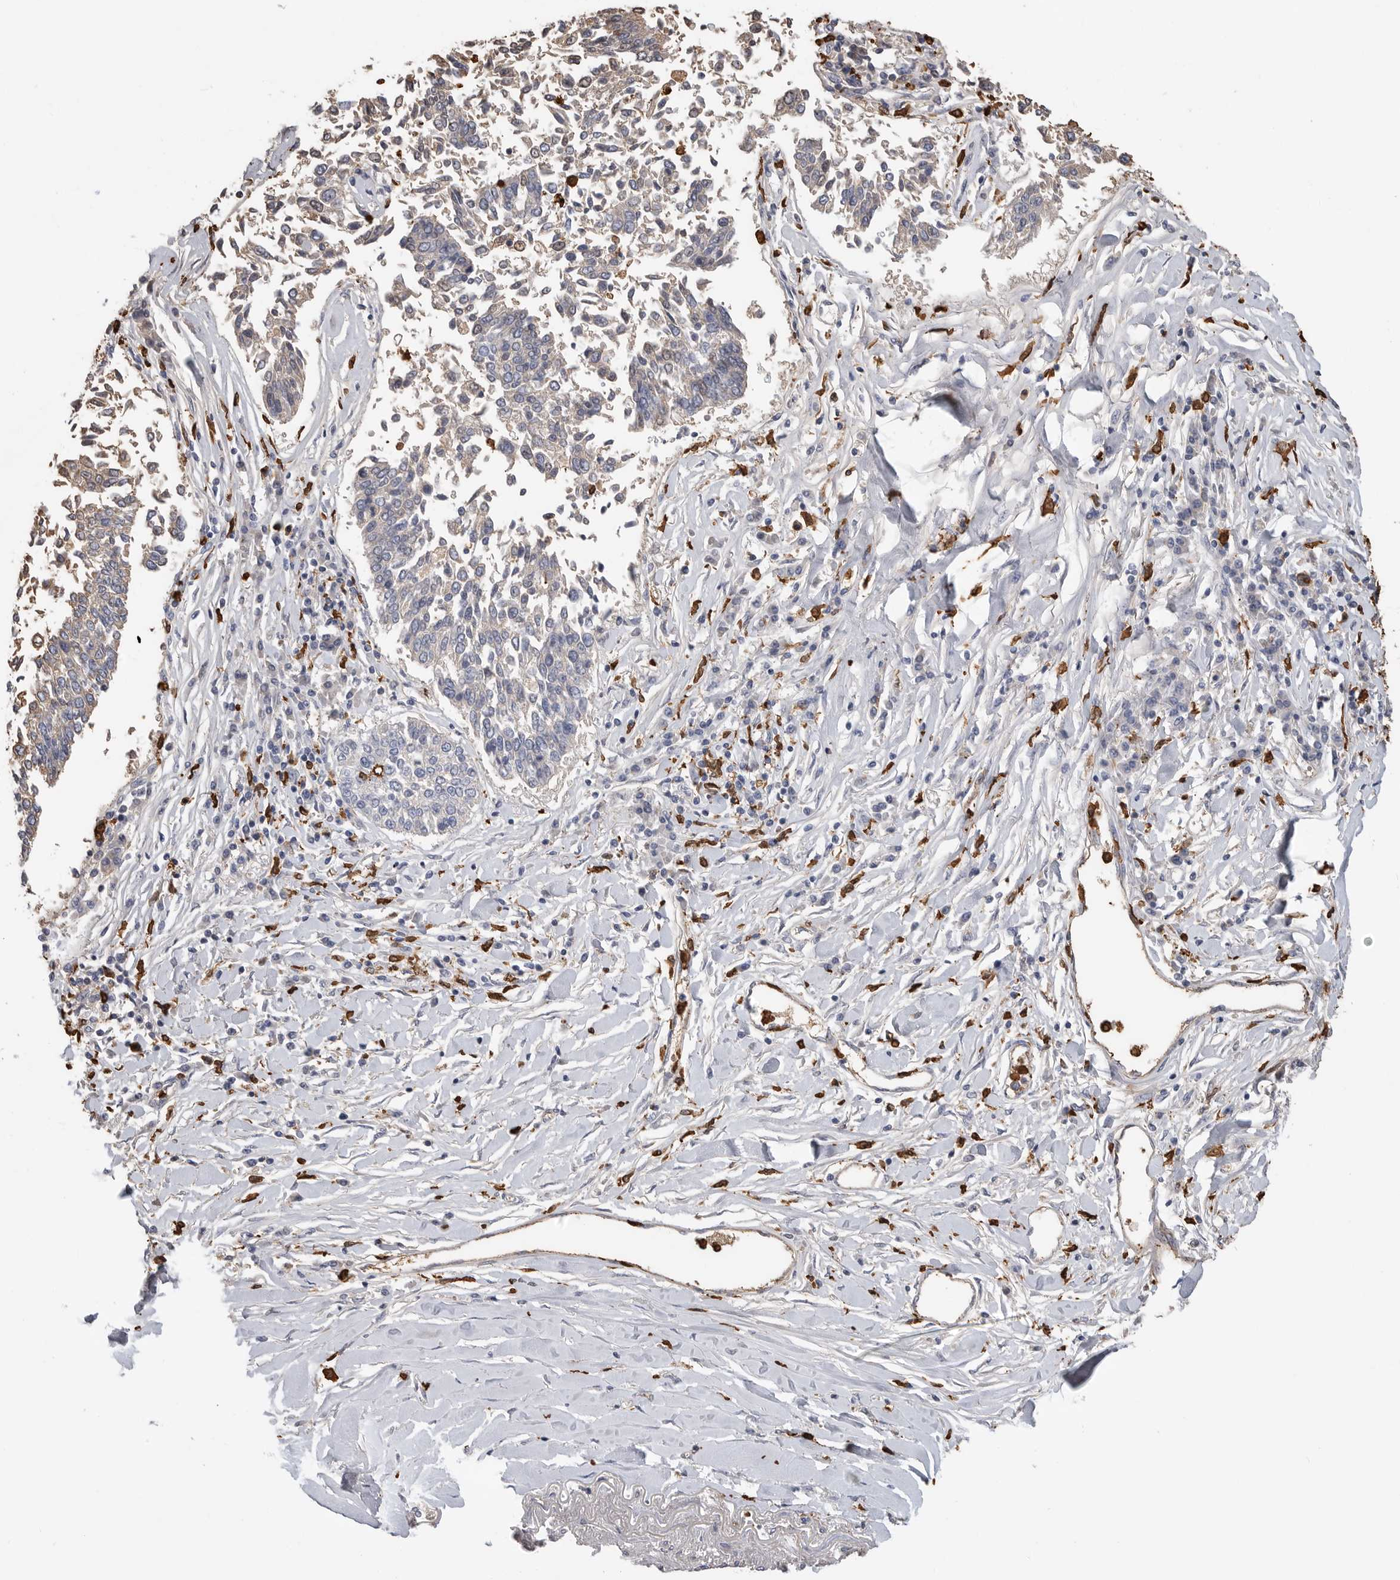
{"staining": {"intensity": "negative", "quantity": "none", "location": "none"}, "tissue": "lung cancer", "cell_type": "Tumor cells", "image_type": "cancer", "snomed": [{"axis": "morphology", "description": "Normal tissue, NOS"}, {"axis": "morphology", "description": "Squamous cell carcinoma, NOS"}, {"axis": "topography", "description": "Cartilage tissue"}, {"axis": "topography", "description": "Bronchus"}, {"axis": "topography", "description": "Lung"}, {"axis": "topography", "description": "Peripheral nerve tissue"}], "caption": "Immunohistochemistry (IHC) histopathology image of neoplastic tissue: human lung cancer stained with DAB shows no significant protein staining in tumor cells.", "gene": "CYB561D1", "patient": {"sex": "female", "age": 49}}